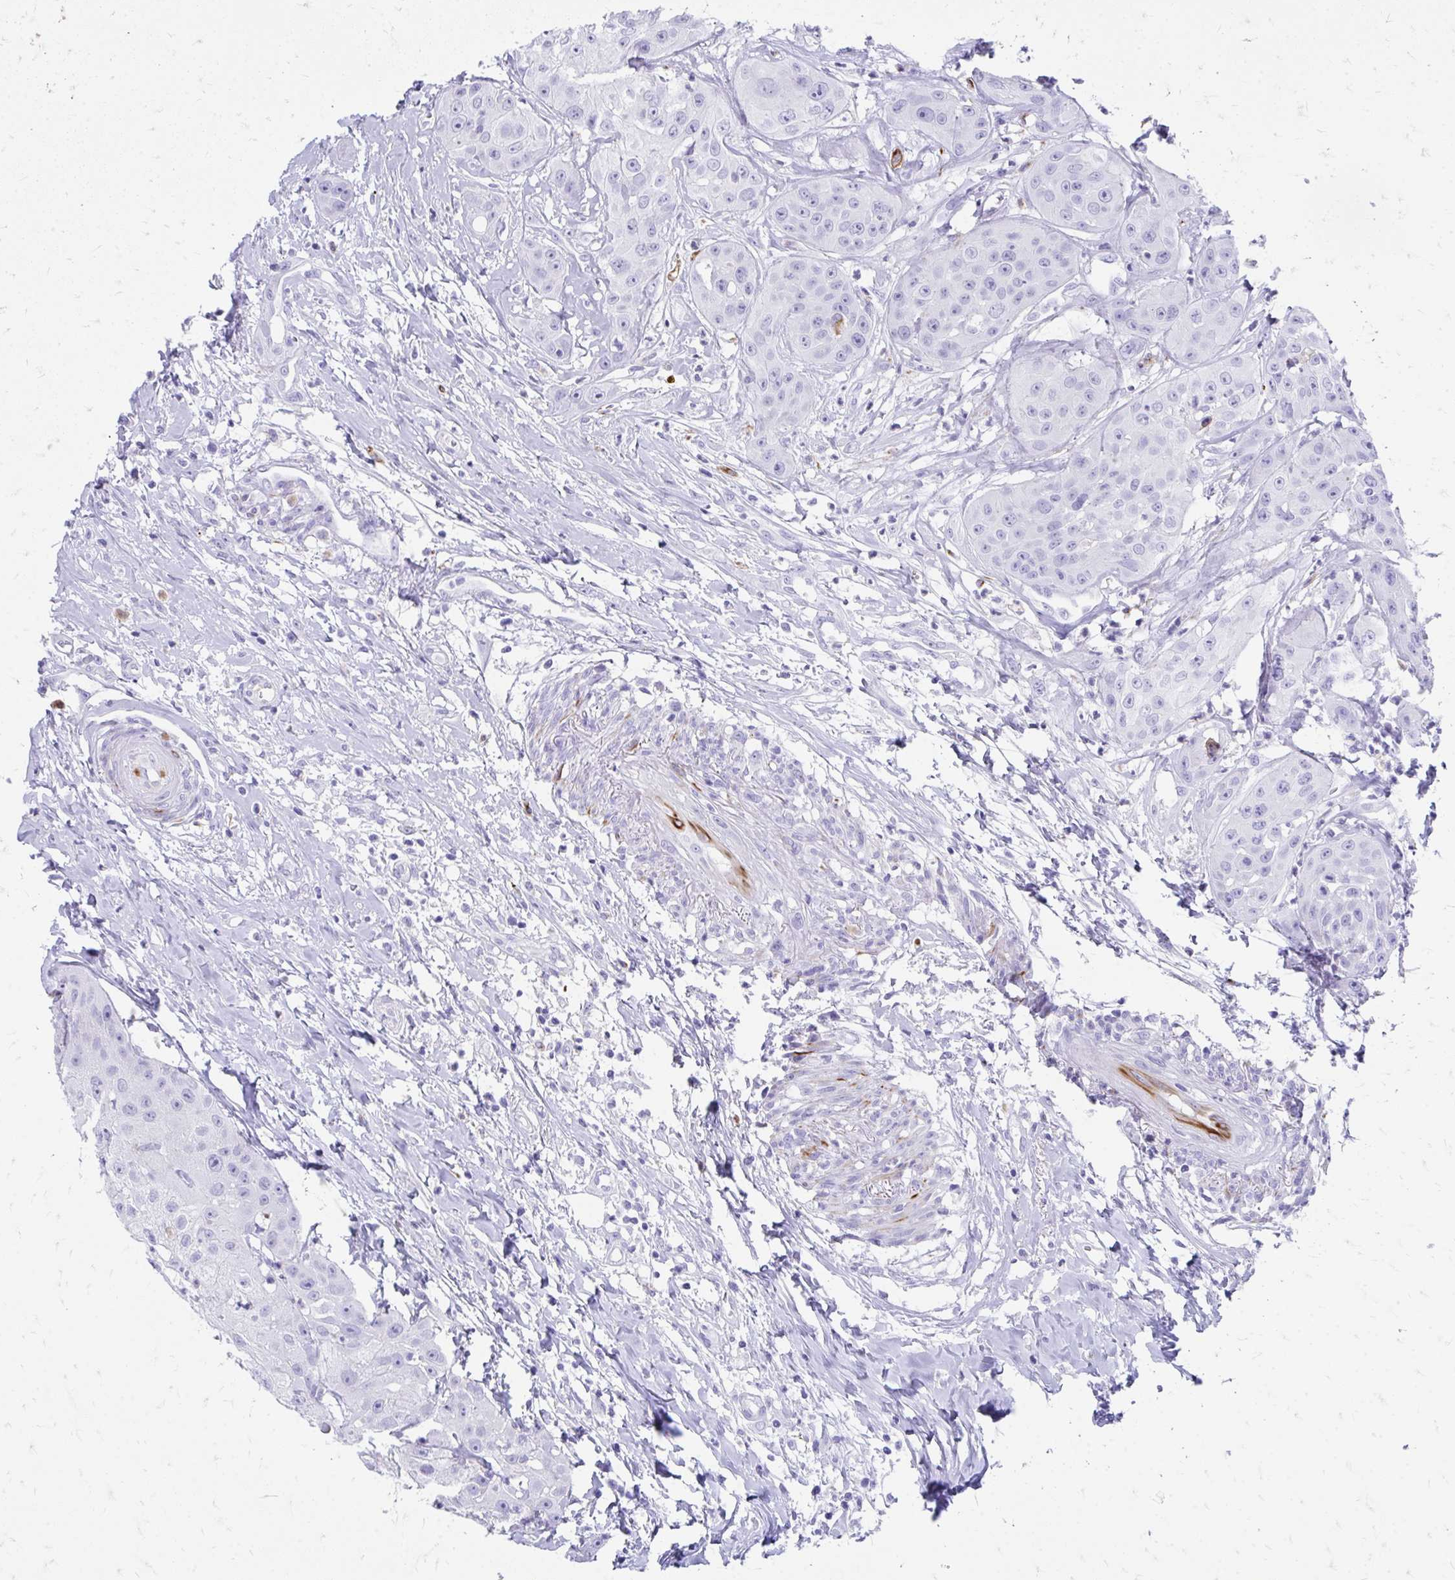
{"staining": {"intensity": "negative", "quantity": "none", "location": "none"}, "tissue": "head and neck cancer", "cell_type": "Tumor cells", "image_type": "cancer", "snomed": [{"axis": "morphology", "description": "Squamous cell carcinoma, NOS"}, {"axis": "topography", "description": "Head-Neck"}], "caption": "Tumor cells are negative for protein expression in human head and neck squamous cell carcinoma.", "gene": "ZNF699", "patient": {"sex": "male", "age": 83}}